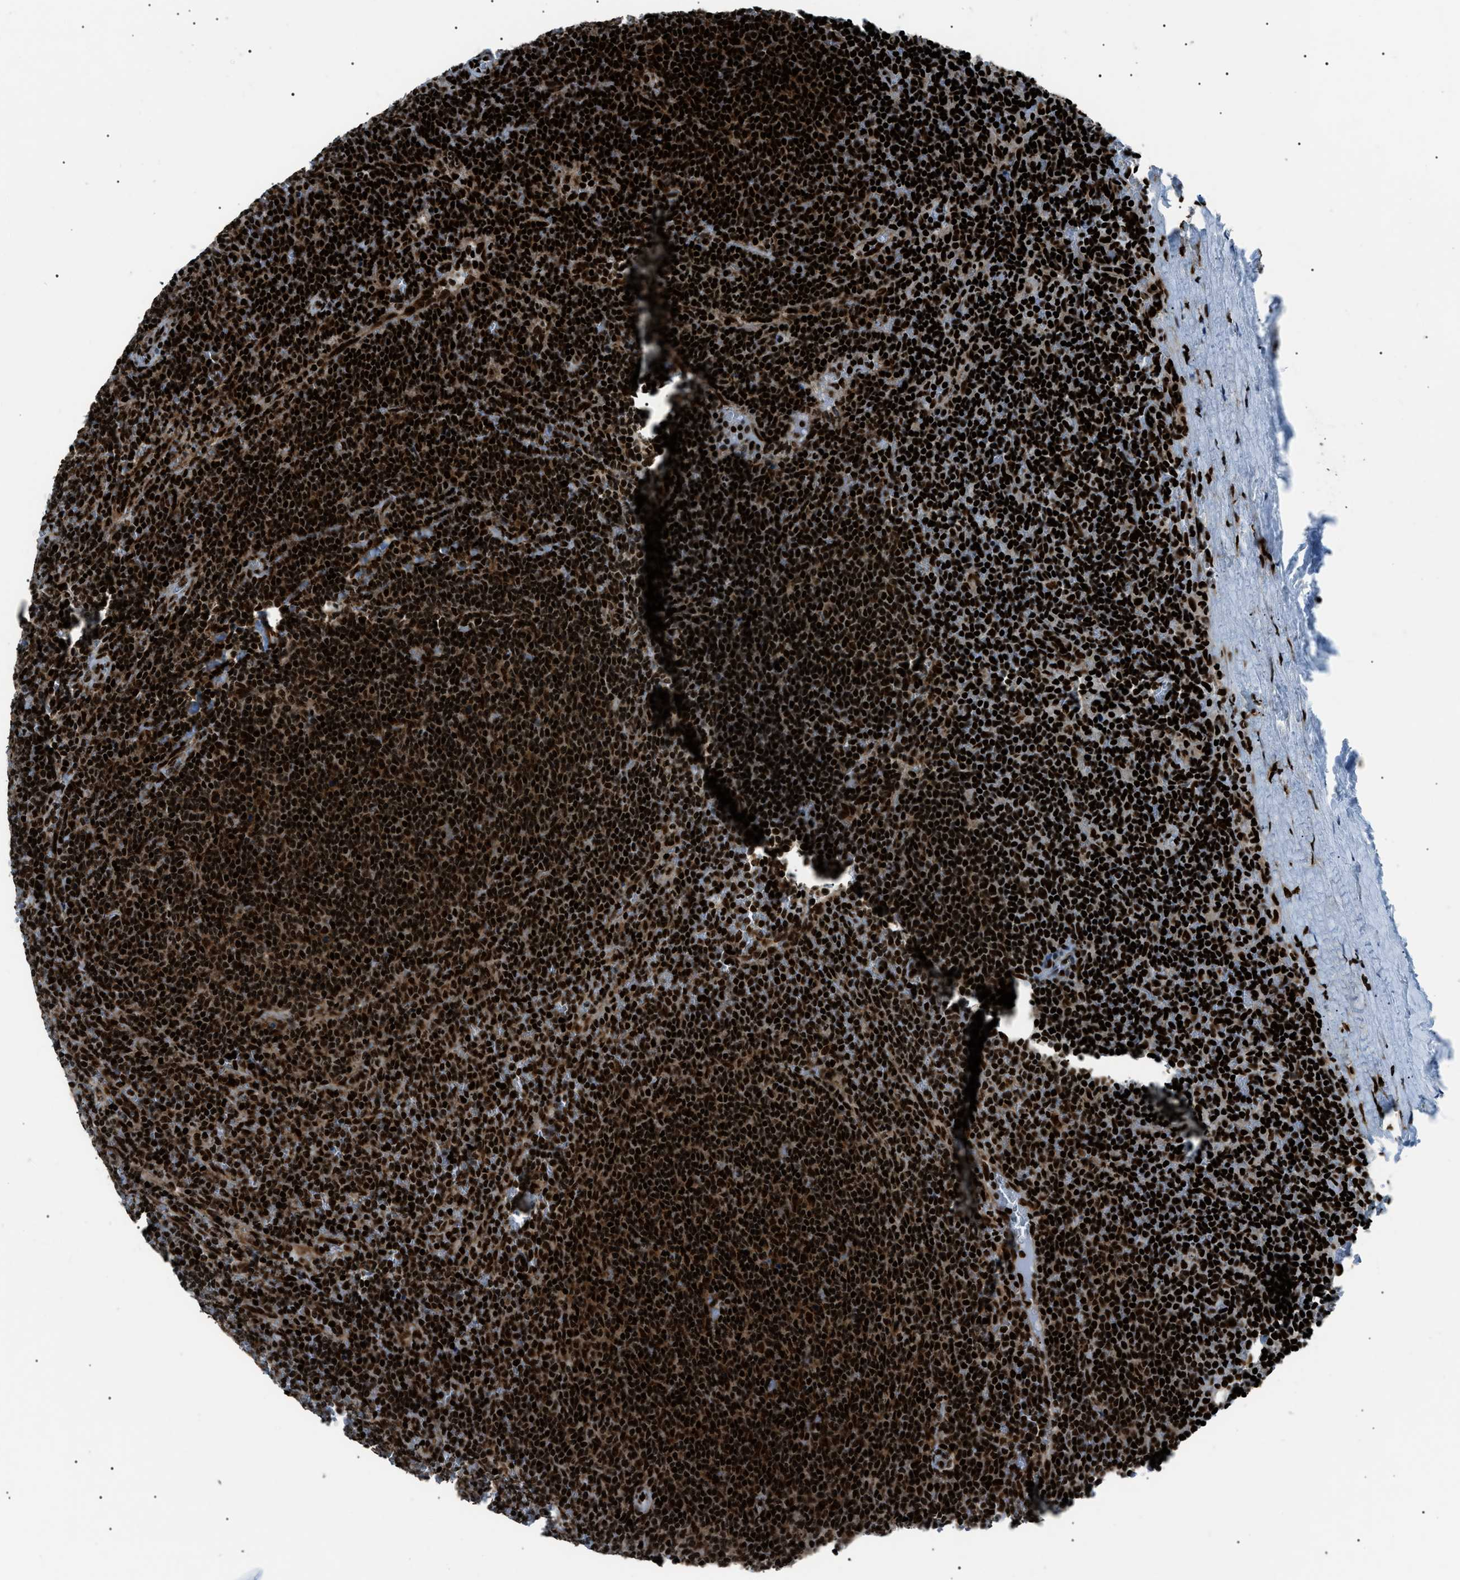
{"staining": {"intensity": "strong", "quantity": ">75%", "location": "nuclear"}, "tissue": "lymphoma", "cell_type": "Tumor cells", "image_type": "cancer", "snomed": [{"axis": "morphology", "description": "Malignant lymphoma, non-Hodgkin's type, Low grade"}, {"axis": "topography", "description": "Spleen"}], "caption": "Human malignant lymphoma, non-Hodgkin's type (low-grade) stained with a protein marker exhibits strong staining in tumor cells.", "gene": "HNRNPK", "patient": {"sex": "female", "age": 50}}